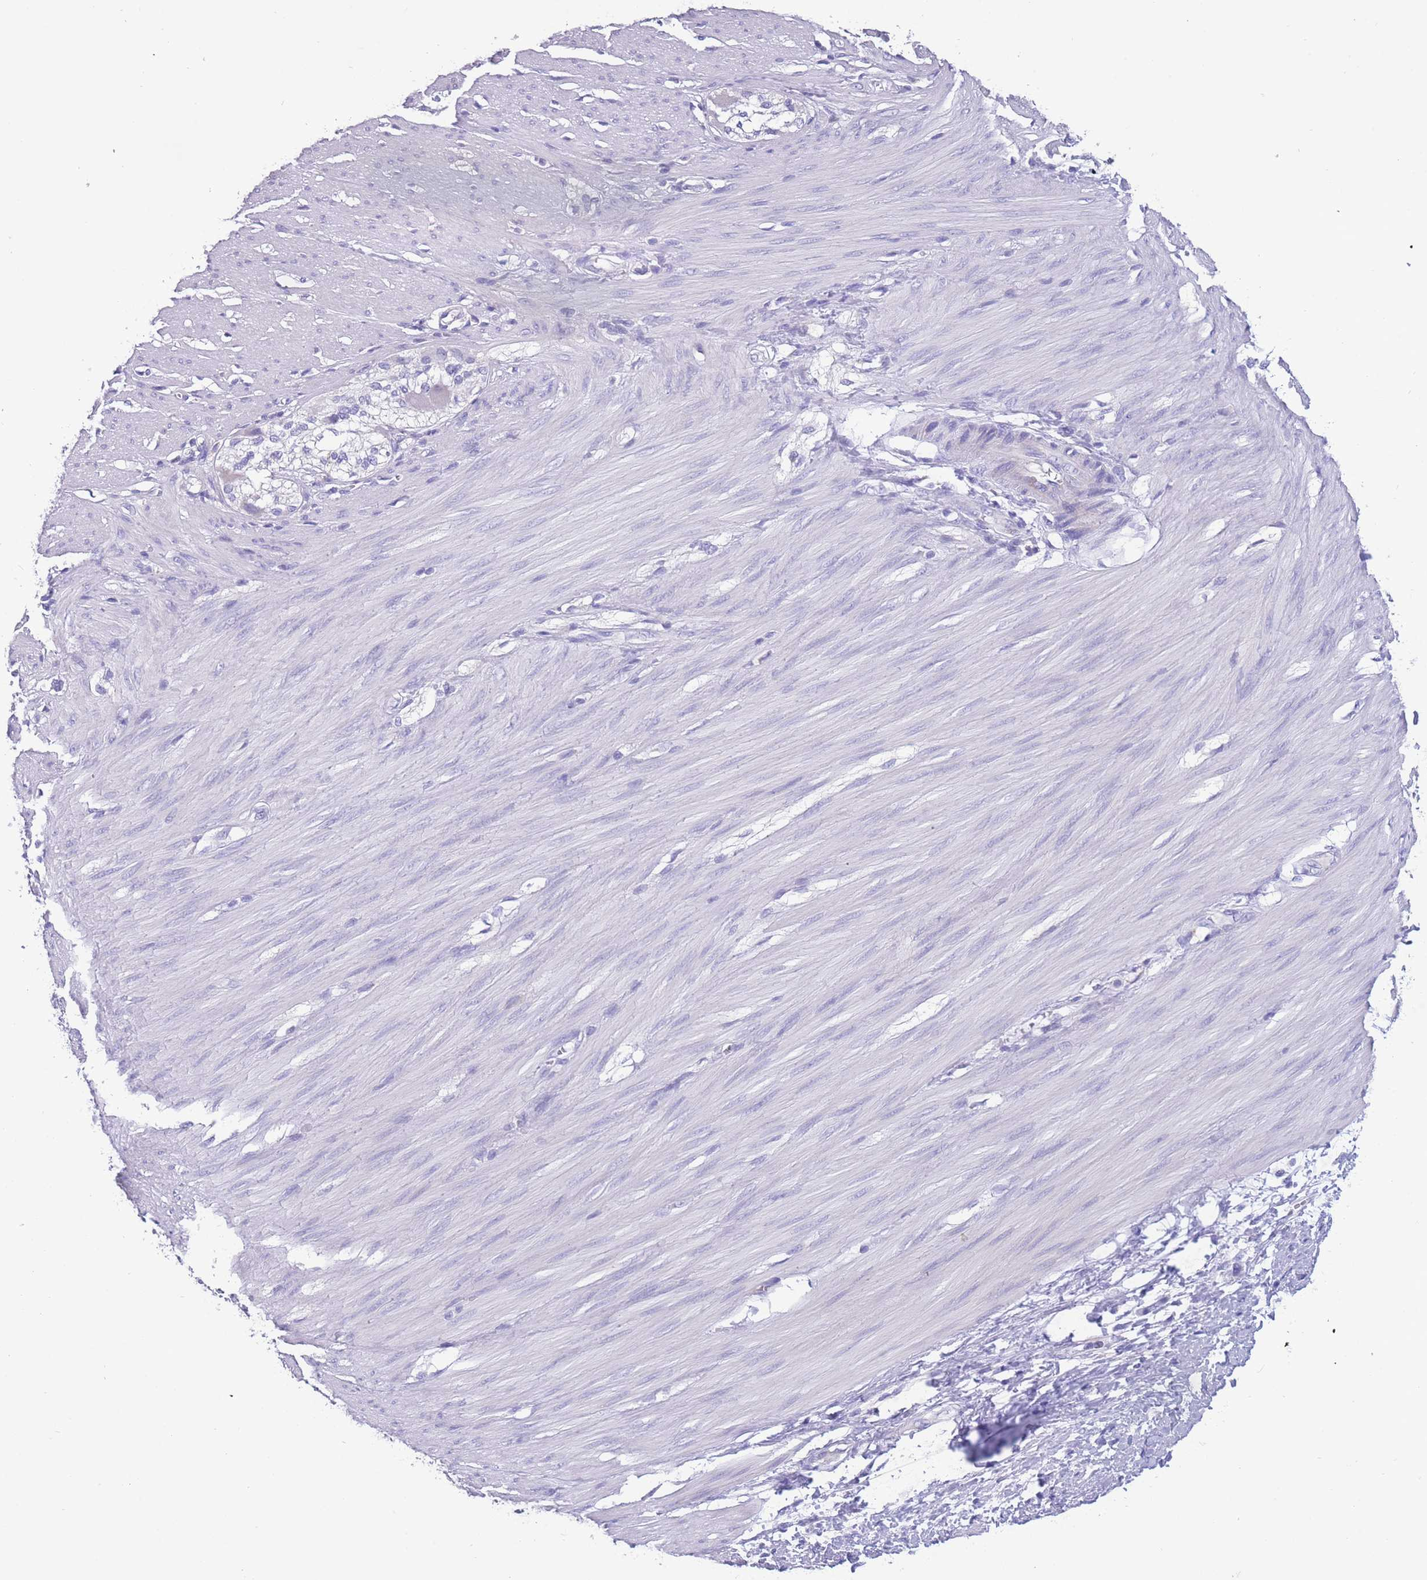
{"staining": {"intensity": "negative", "quantity": "none", "location": "none"}, "tissue": "smooth muscle", "cell_type": "Smooth muscle cells", "image_type": "normal", "snomed": [{"axis": "morphology", "description": "Normal tissue, NOS"}, {"axis": "morphology", "description": "Adenocarcinoma, NOS"}, {"axis": "topography", "description": "Colon"}, {"axis": "topography", "description": "Peripheral nerve tissue"}], "caption": "DAB (3,3'-diaminobenzidine) immunohistochemical staining of benign smooth muscle shows no significant positivity in smooth muscle cells.", "gene": "INTS2", "patient": {"sex": "male", "age": 14}}